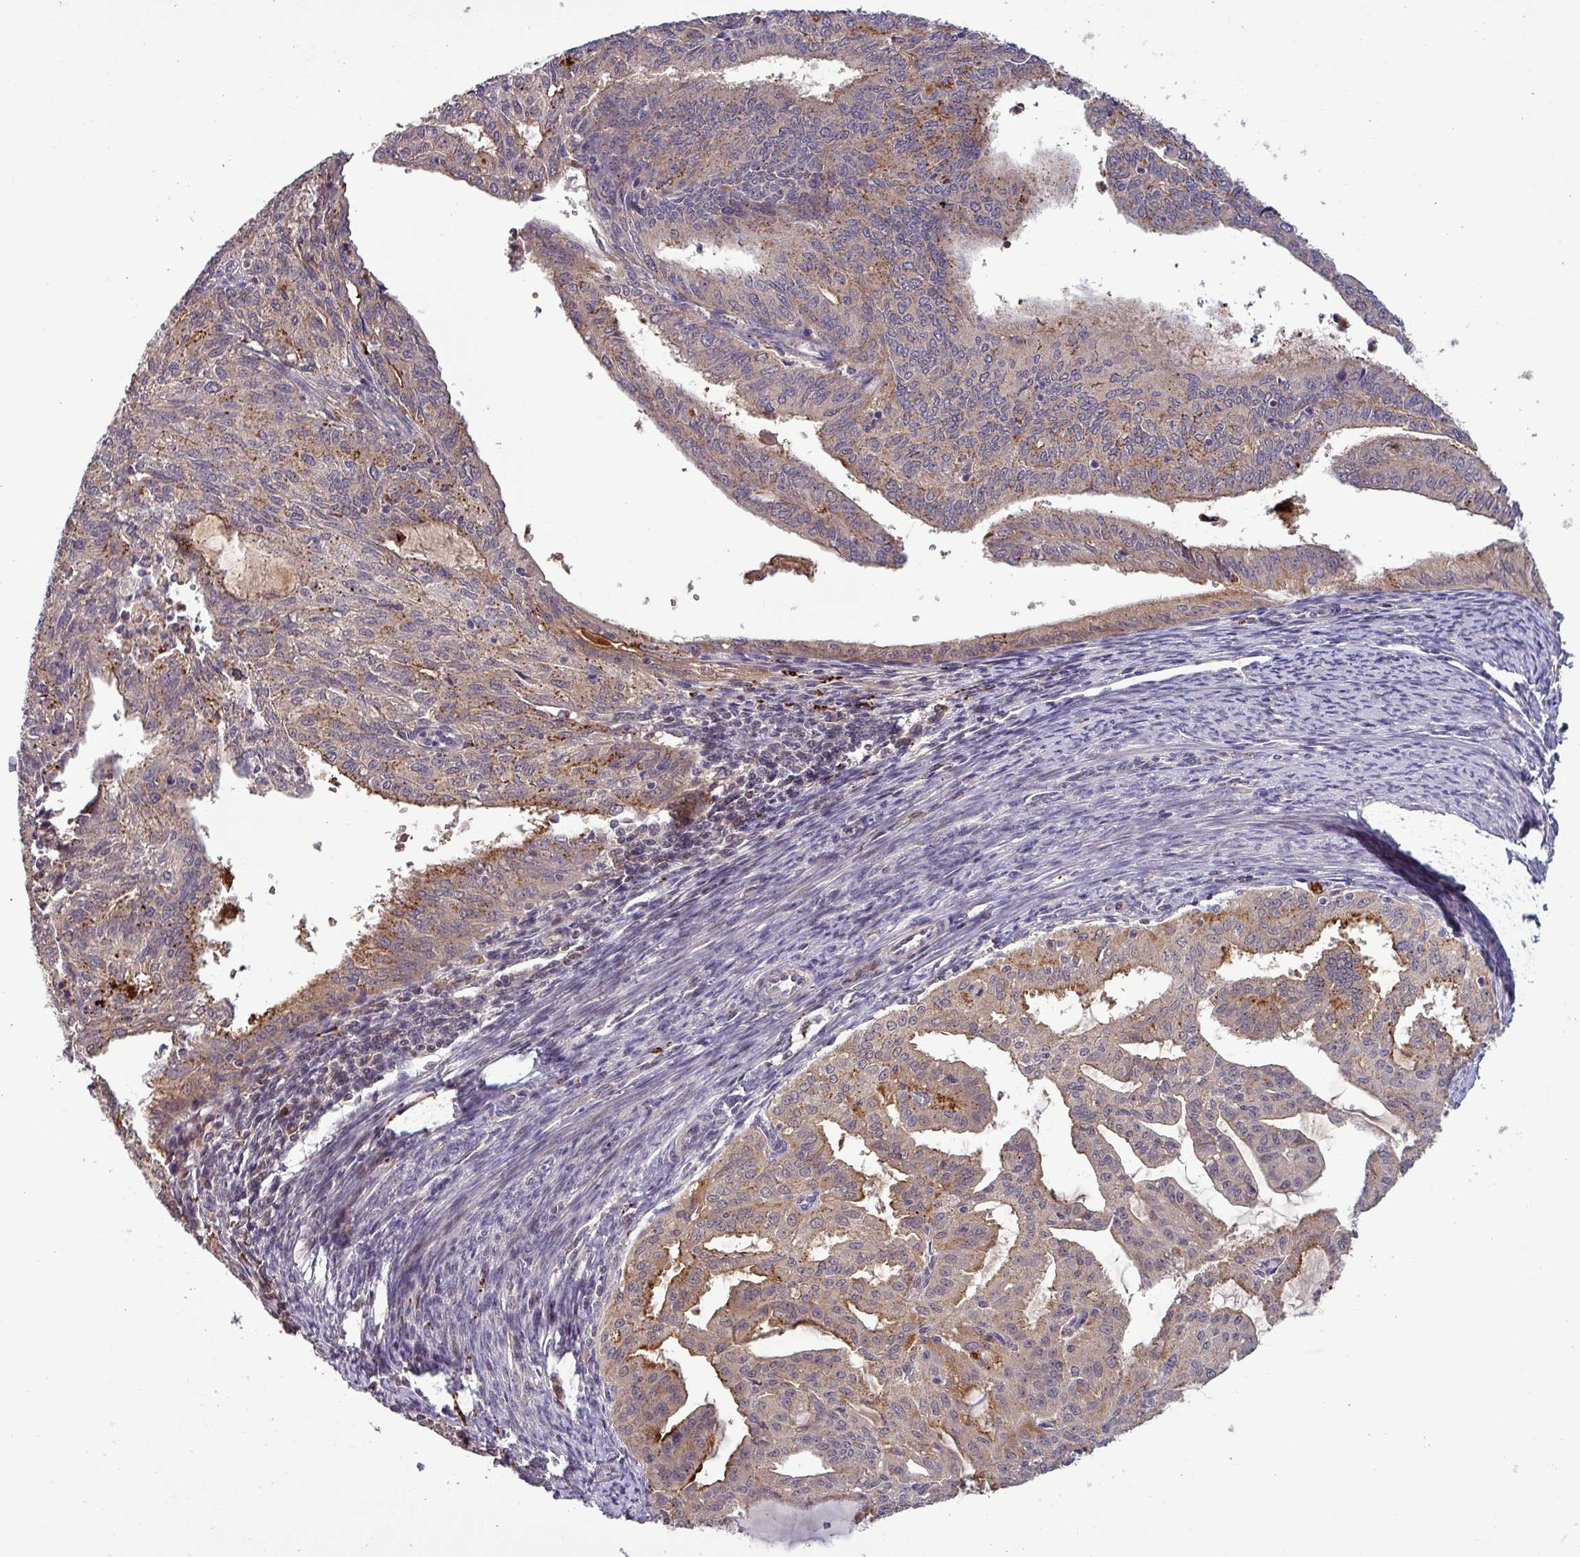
{"staining": {"intensity": "moderate", "quantity": "25%-75%", "location": "cytoplasmic/membranous"}, "tissue": "endometrial cancer", "cell_type": "Tumor cells", "image_type": "cancer", "snomed": [{"axis": "morphology", "description": "Adenocarcinoma, NOS"}, {"axis": "topography", "description": "Endometrium"}], "caption": "Brown immunohistochemical staining in adenocarcinoma (endometrial) displays moderate cytoplasmic/membranous expression in approximately 25%-75% of tumor cells. (DAB (3,3'-diaminobenzidine) IHC, brown staining for protein, blue staining for nuclei).", "gene": "PUS1", "patient": {"sex": "female", "age": 70}}